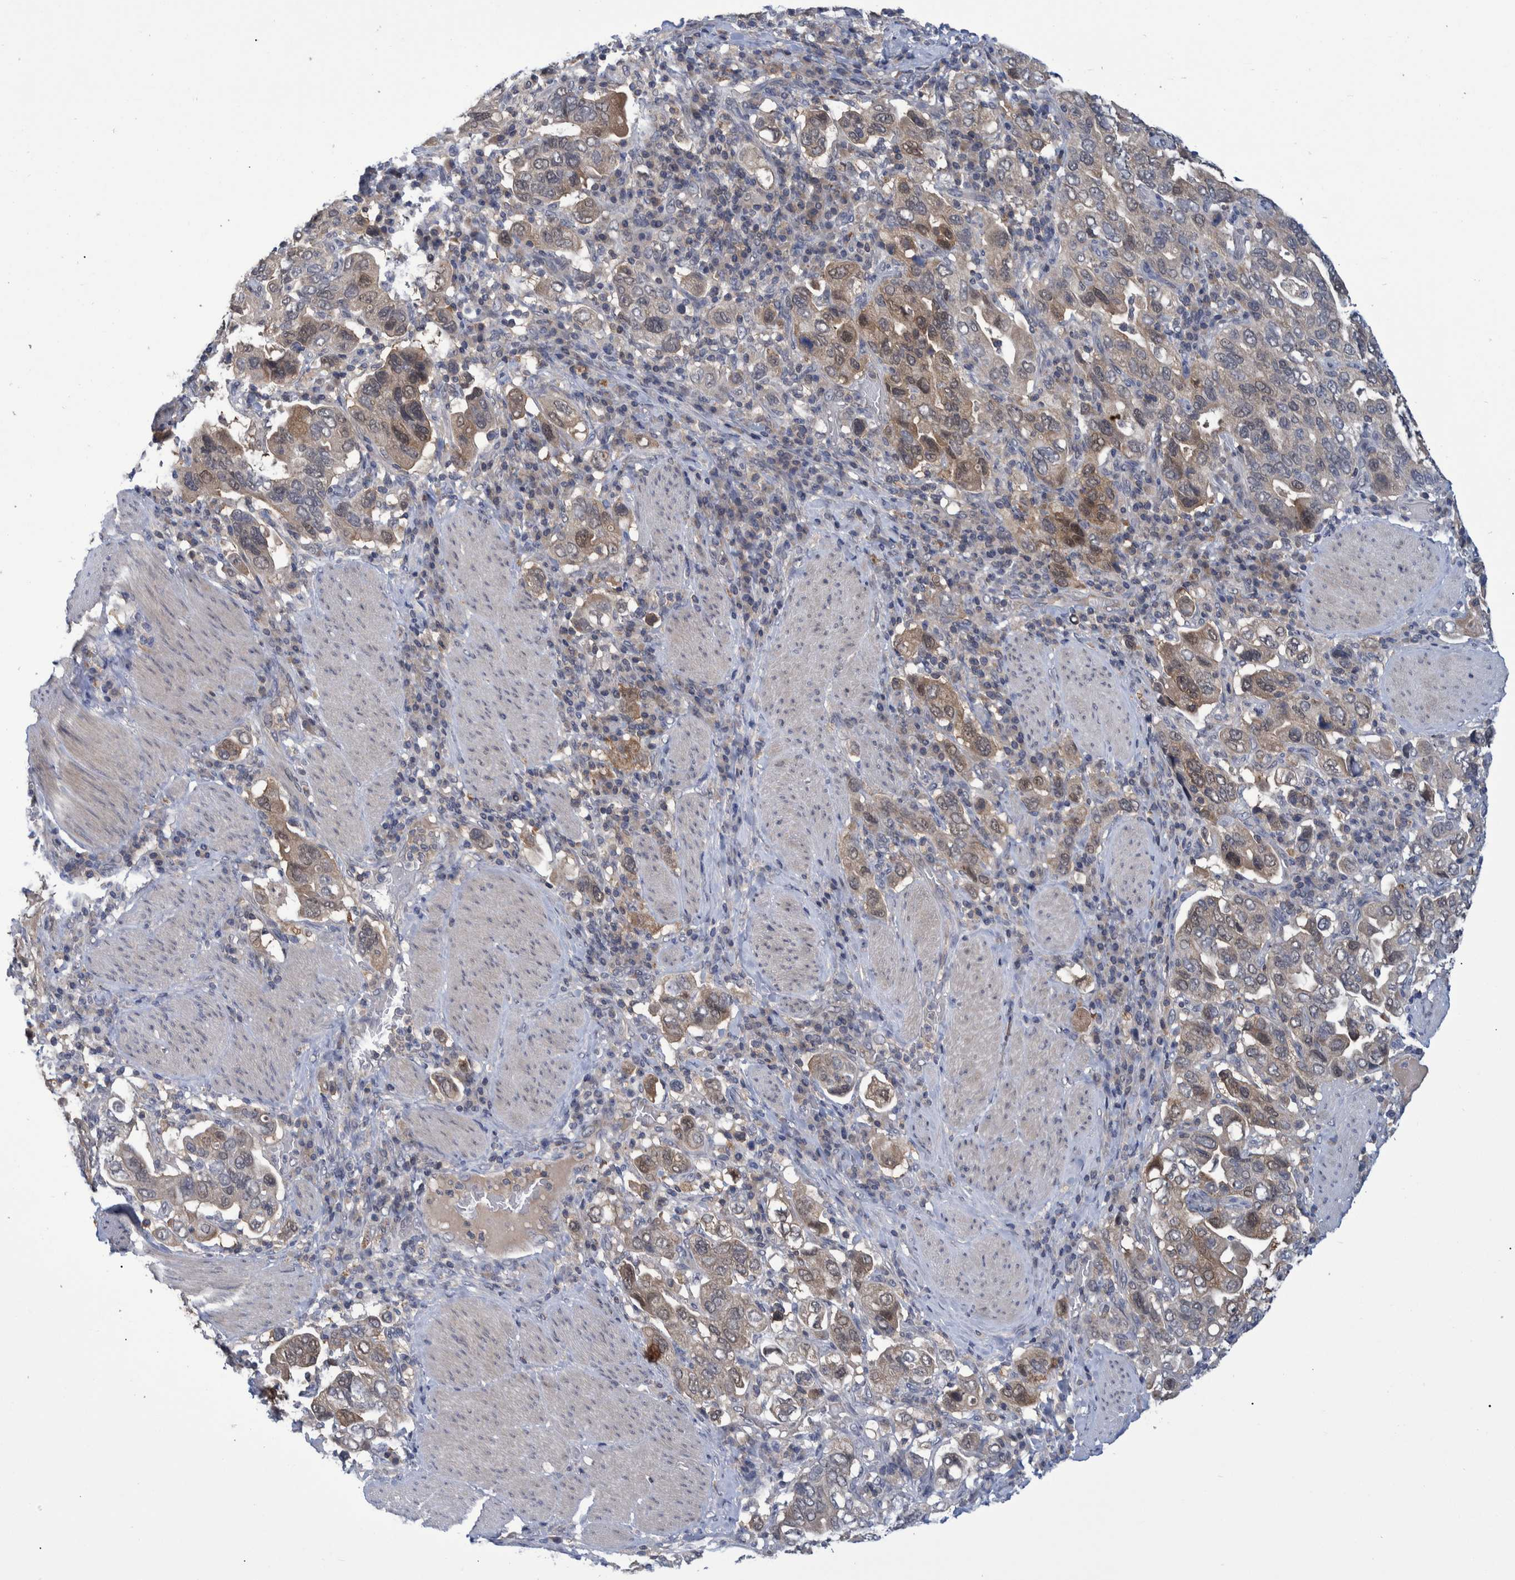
{"staining": {"intensity": "weak", "quantity": ">75%", "location": "cytoplasmic/membranous"}, "tissue": "stomach cancer", "cell_type": "Tumor cells", "image_type": "cancer", "snomed": [{"axis": "morphology", "description": "Adenocarcinoma, NOS"}, {"axis": "topography", "description": "Stomach, upper"}], "caption": "Immunohistochemistry (IHC) image of stomach cancer stained for a protein (brown), which demonstrates low levels of weak cytoplasmic/membranous positivity in approximately >75% of tumor cells.", "gene": "PCYT2", "patient": {"sex": "male", "age": 62}}